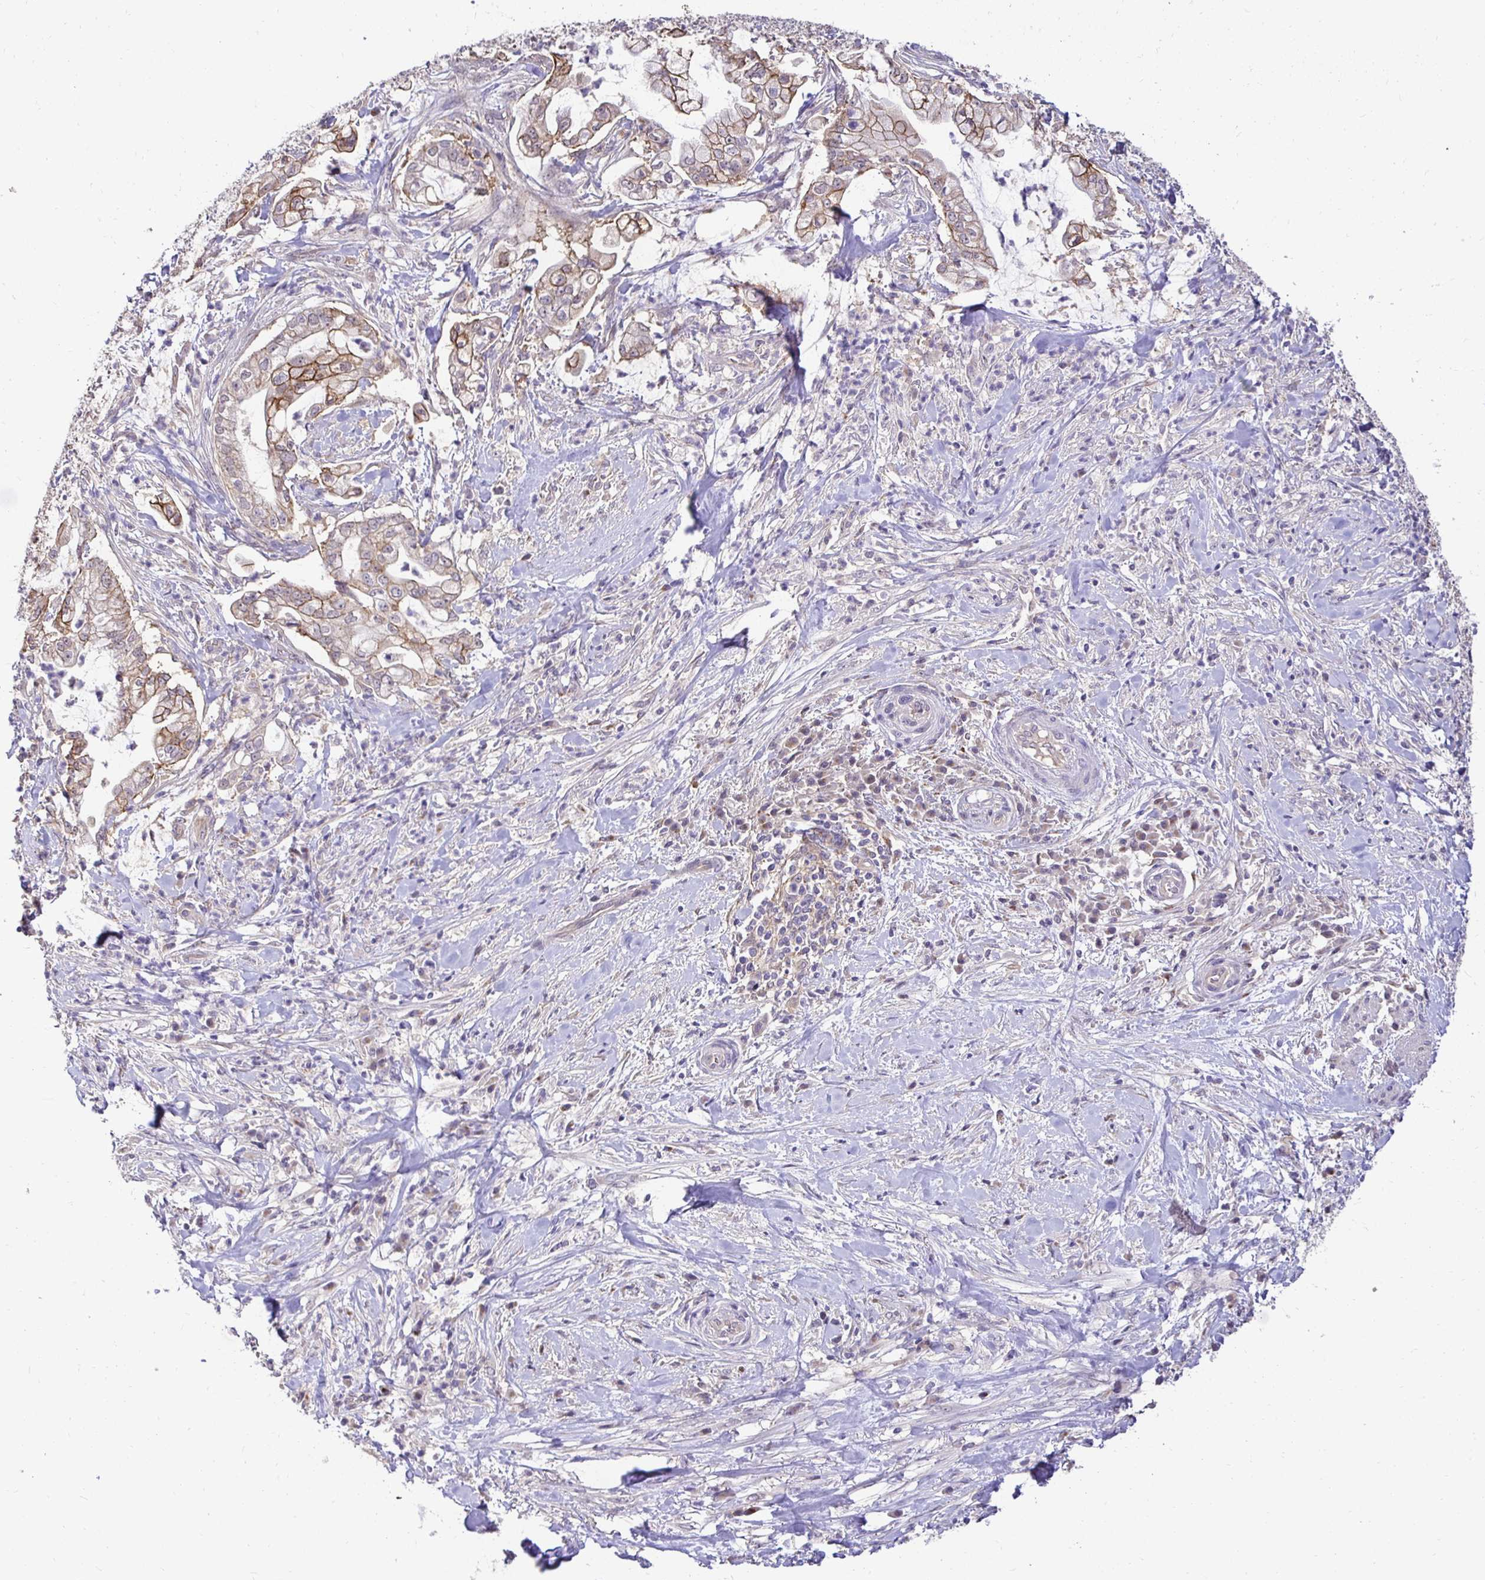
{"staining": {"intensity": "weak", "quantity": "25%-75%", "location": "cytoplasmic/membranous"}, "tissue": "pancreatic cancer", "cell_type": "Tumor cells", "image_type": "cancer", "snomed": [{"axis": "morphology", "description": "Adenocarcinoma, NOS"}, {"axis": "topography", "description": "Pancreas"}], "caption": "This photomicrograph demonstrates IHC staining of human pancreatic adenocarcinoma, with low weak cytoplasmic/membranous expression in about 25%-75% of tumor cells.", "gene": "SLC9A1", "patient": {"sex": "female", "age": 69}}